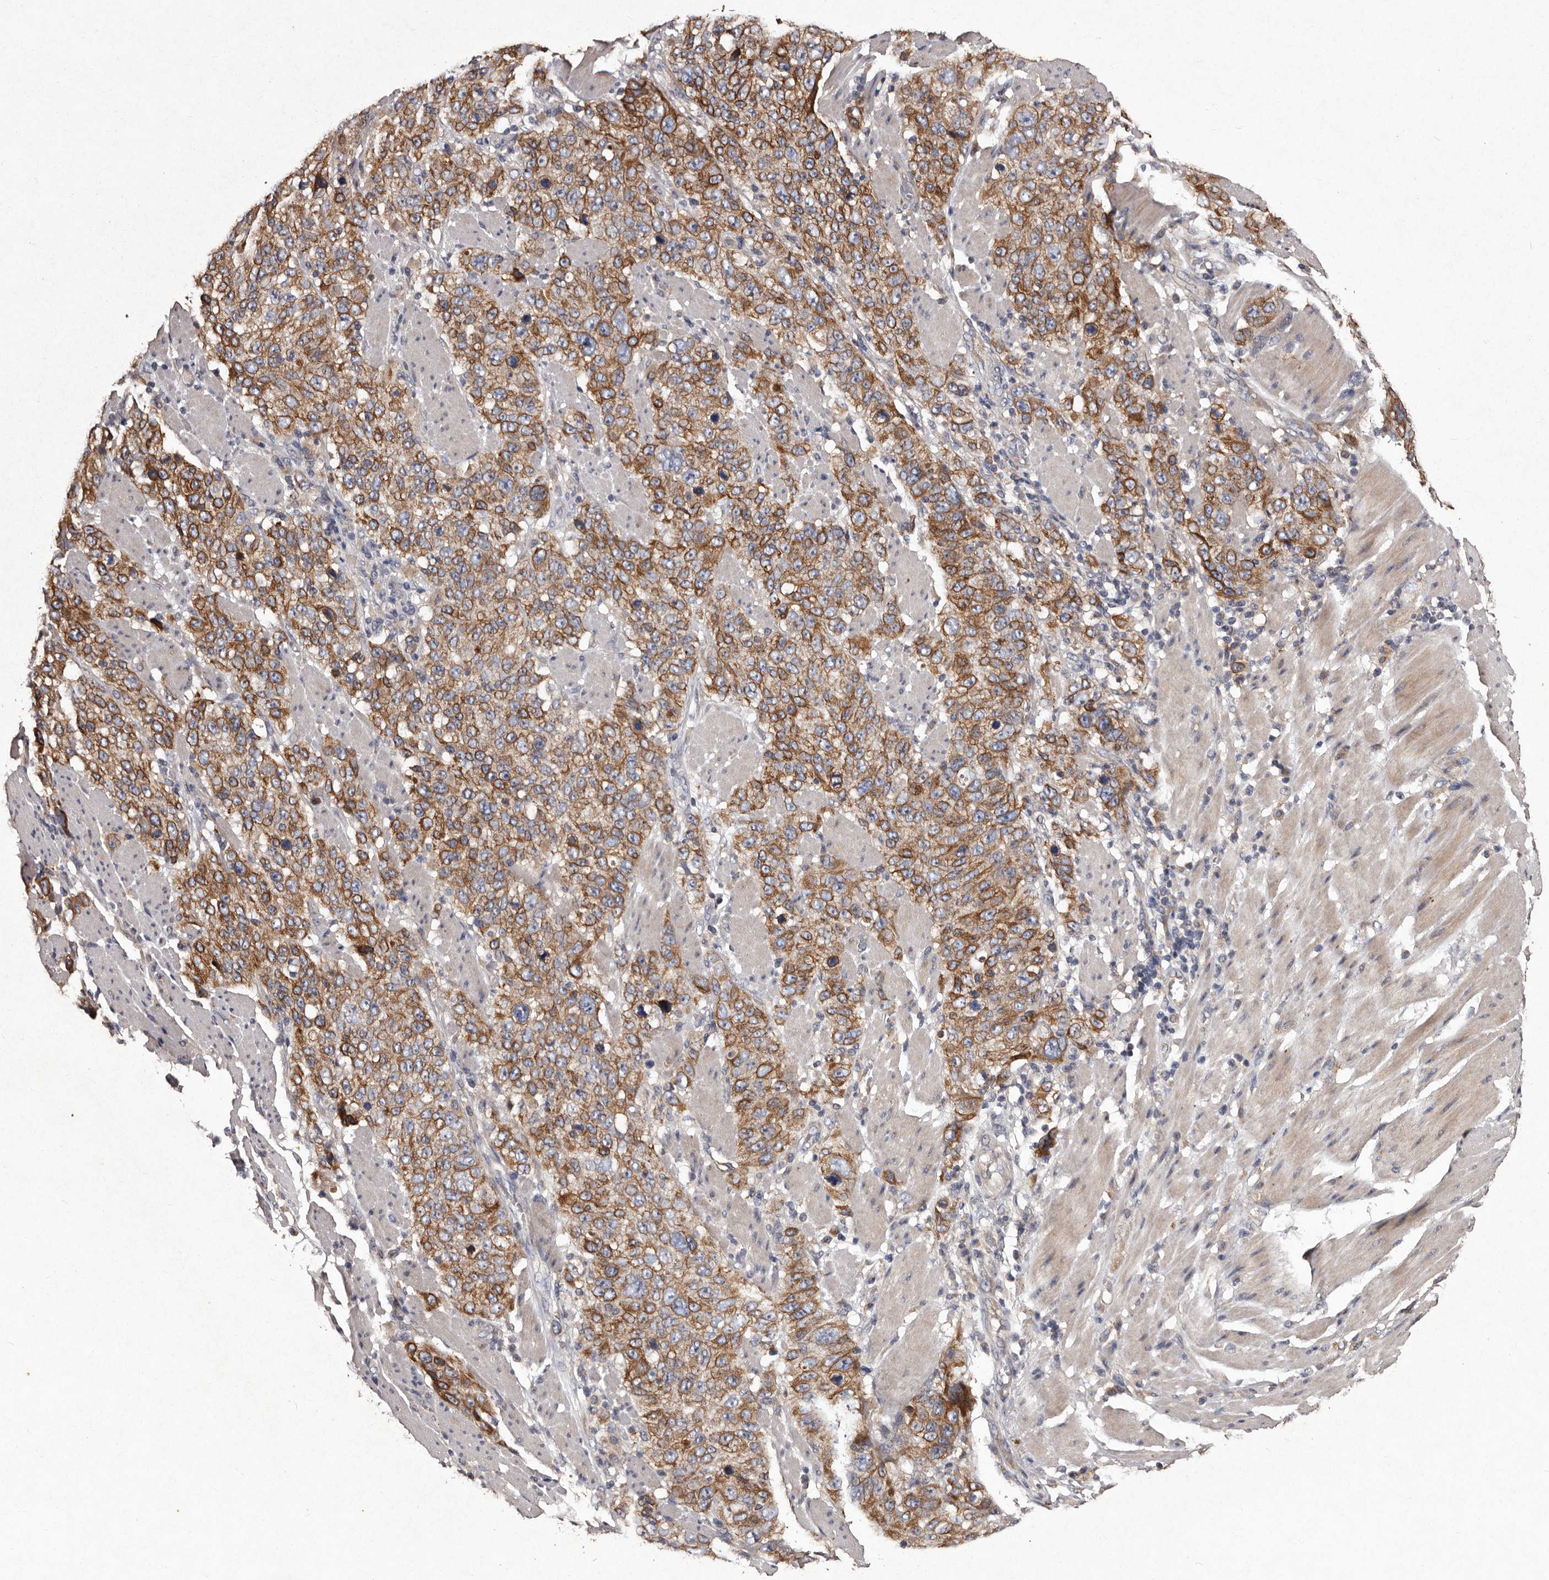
{"staining": {"intensity": "moderate", "quantity": ">75%", "location": "cytoplasmic/membranous"}, "tissue": "stomach cancer", "cell_type": "Tumor cells", "image_type": "cancer", "snomed": [{"axis": "morphology", "description": "Adenocarcinoma, NOS"}, {"axis": "topography", "description": "Stomach"}], "caption": "Immunohistochemistry (IHC) micrograph of human stomach cancer (adenocarcinoma) stained for a protein (brown), which displays medium levels of moderate cytoplasmic/membranous positivity in approximately >75% of tumor cells.", "gene": "TFB1M", "patient": {"sex": "male", "age": 48}}